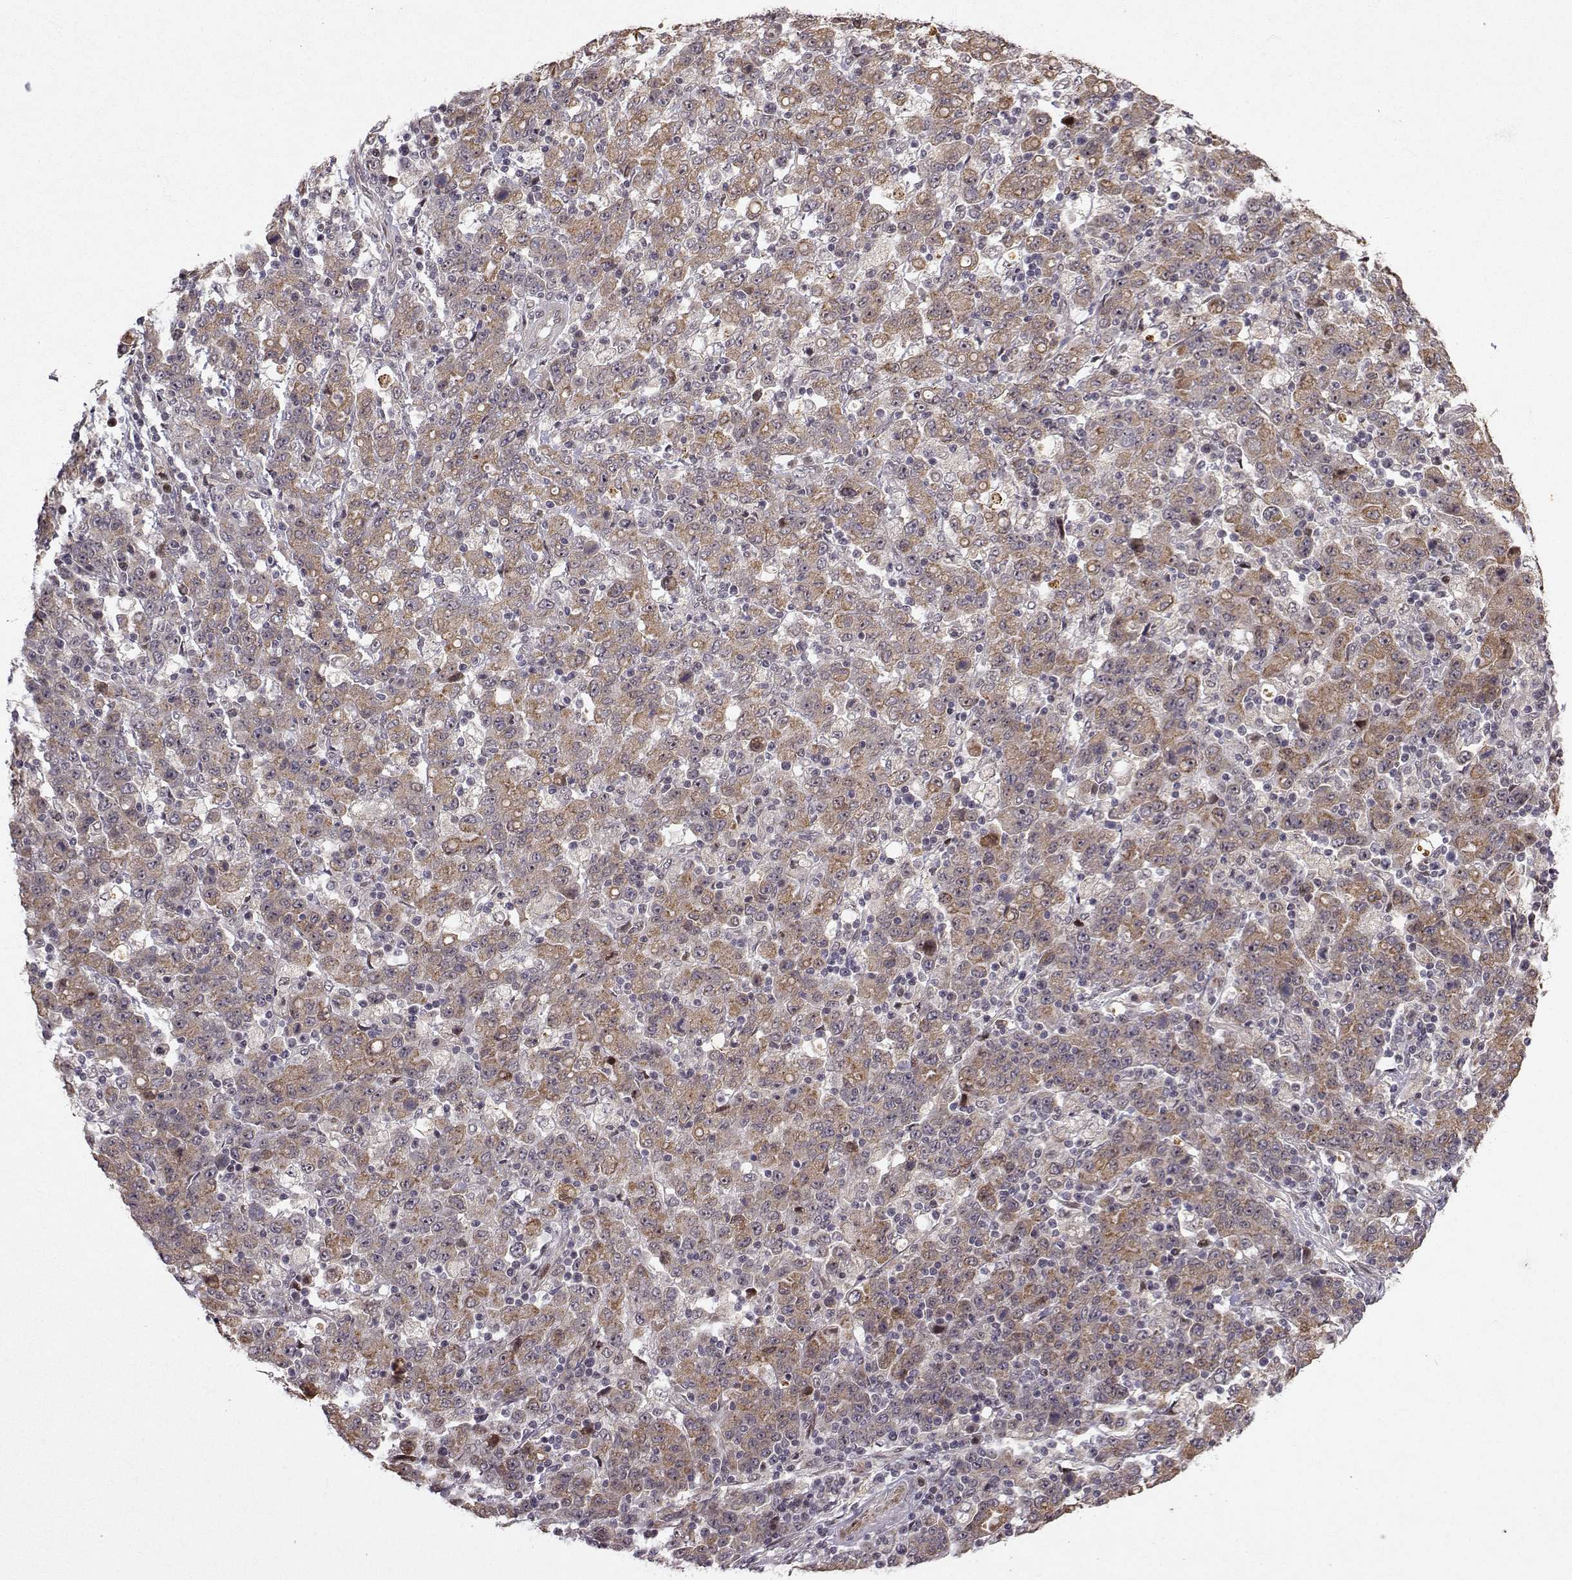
{"staining": {"intensity": "moderate", "quantity": "<25%", "location": "cytoplasmic/membranous"}, "tissue": "stomach cancer", "cell_type": "Tumor cells", "image_type": "cancer", "snomed": [{"axis": "morphology", "description": "Adenocarcinoma, NOS"}, {"axis": "topography", "description": "Stomach, upper"}], "caption": "Immunohistochemistry image of neoplastic tissue: adenocarcinoma (stomach) stained using IHC demonstrates low levels of moderate protein expression localized specifically in the cytoplasmic/membranous of tumor cells, appearing as a cytoplasmic/membranous brown color.", "gene": "APC", "patient": {"sex": "male", "age": 69}}